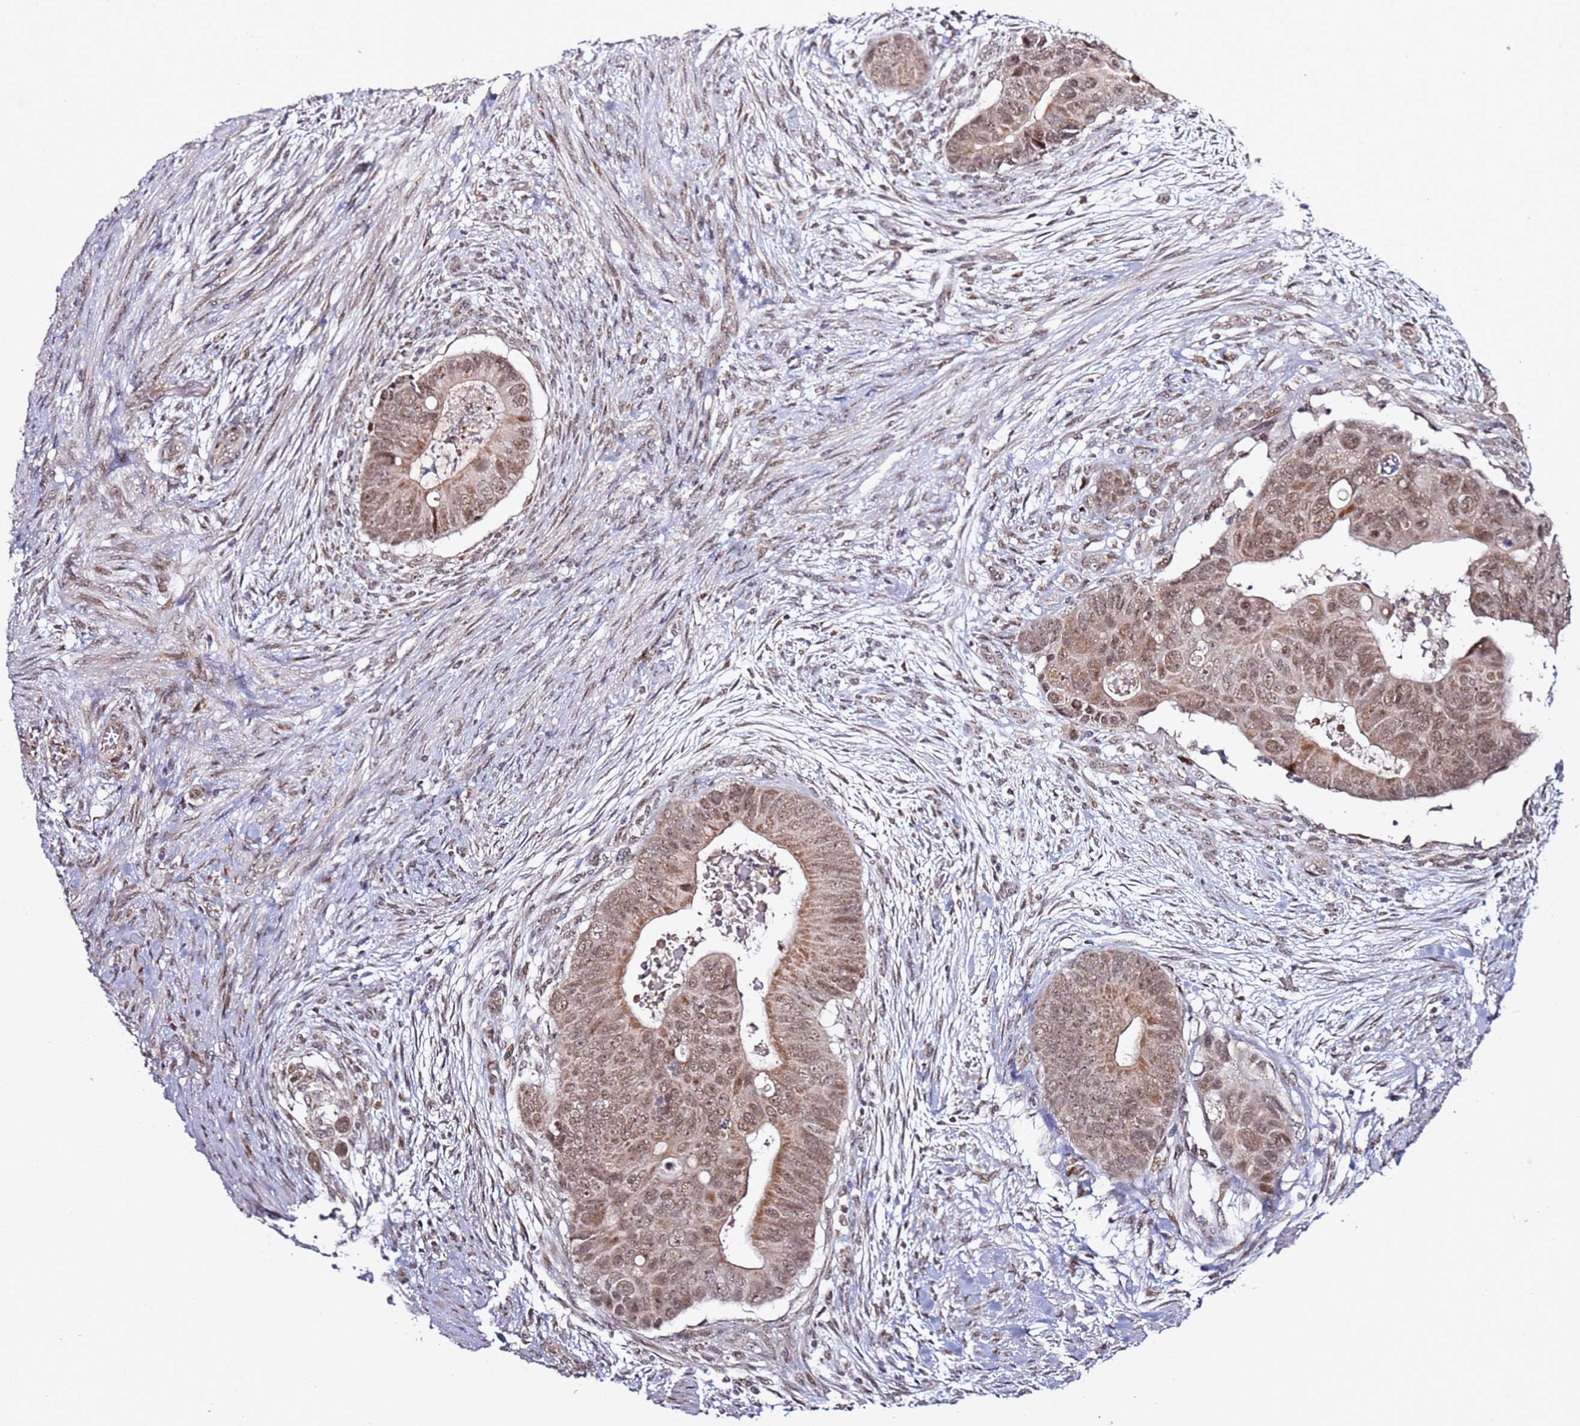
{"staining": {"intensity": "moderate", "quantity": ">75%", "location": "cytoplasmic/membranous,nuclear"}, "tissue": "colorectal cancer", "cell_type": "Tumor cells", "image_type": "cancer", "snomed": [{"axis": "morphology", "description": "Adenocarcinoma, NOS"}, {"axis": "topography", "description": "Rectum"}], "caption": "High-magnification brightfield microscopy of adenocarcinoma (colorectal) stained with DAB (brown) and counterstained with hematoxylin (blue). tumor cells exhibit moderate cytoplasmic/membranous and nuclear positivity is present in approximately>75% of cells.", "gene": "TP53AIP1", "patient": {"sex": "female", "age": 78}}